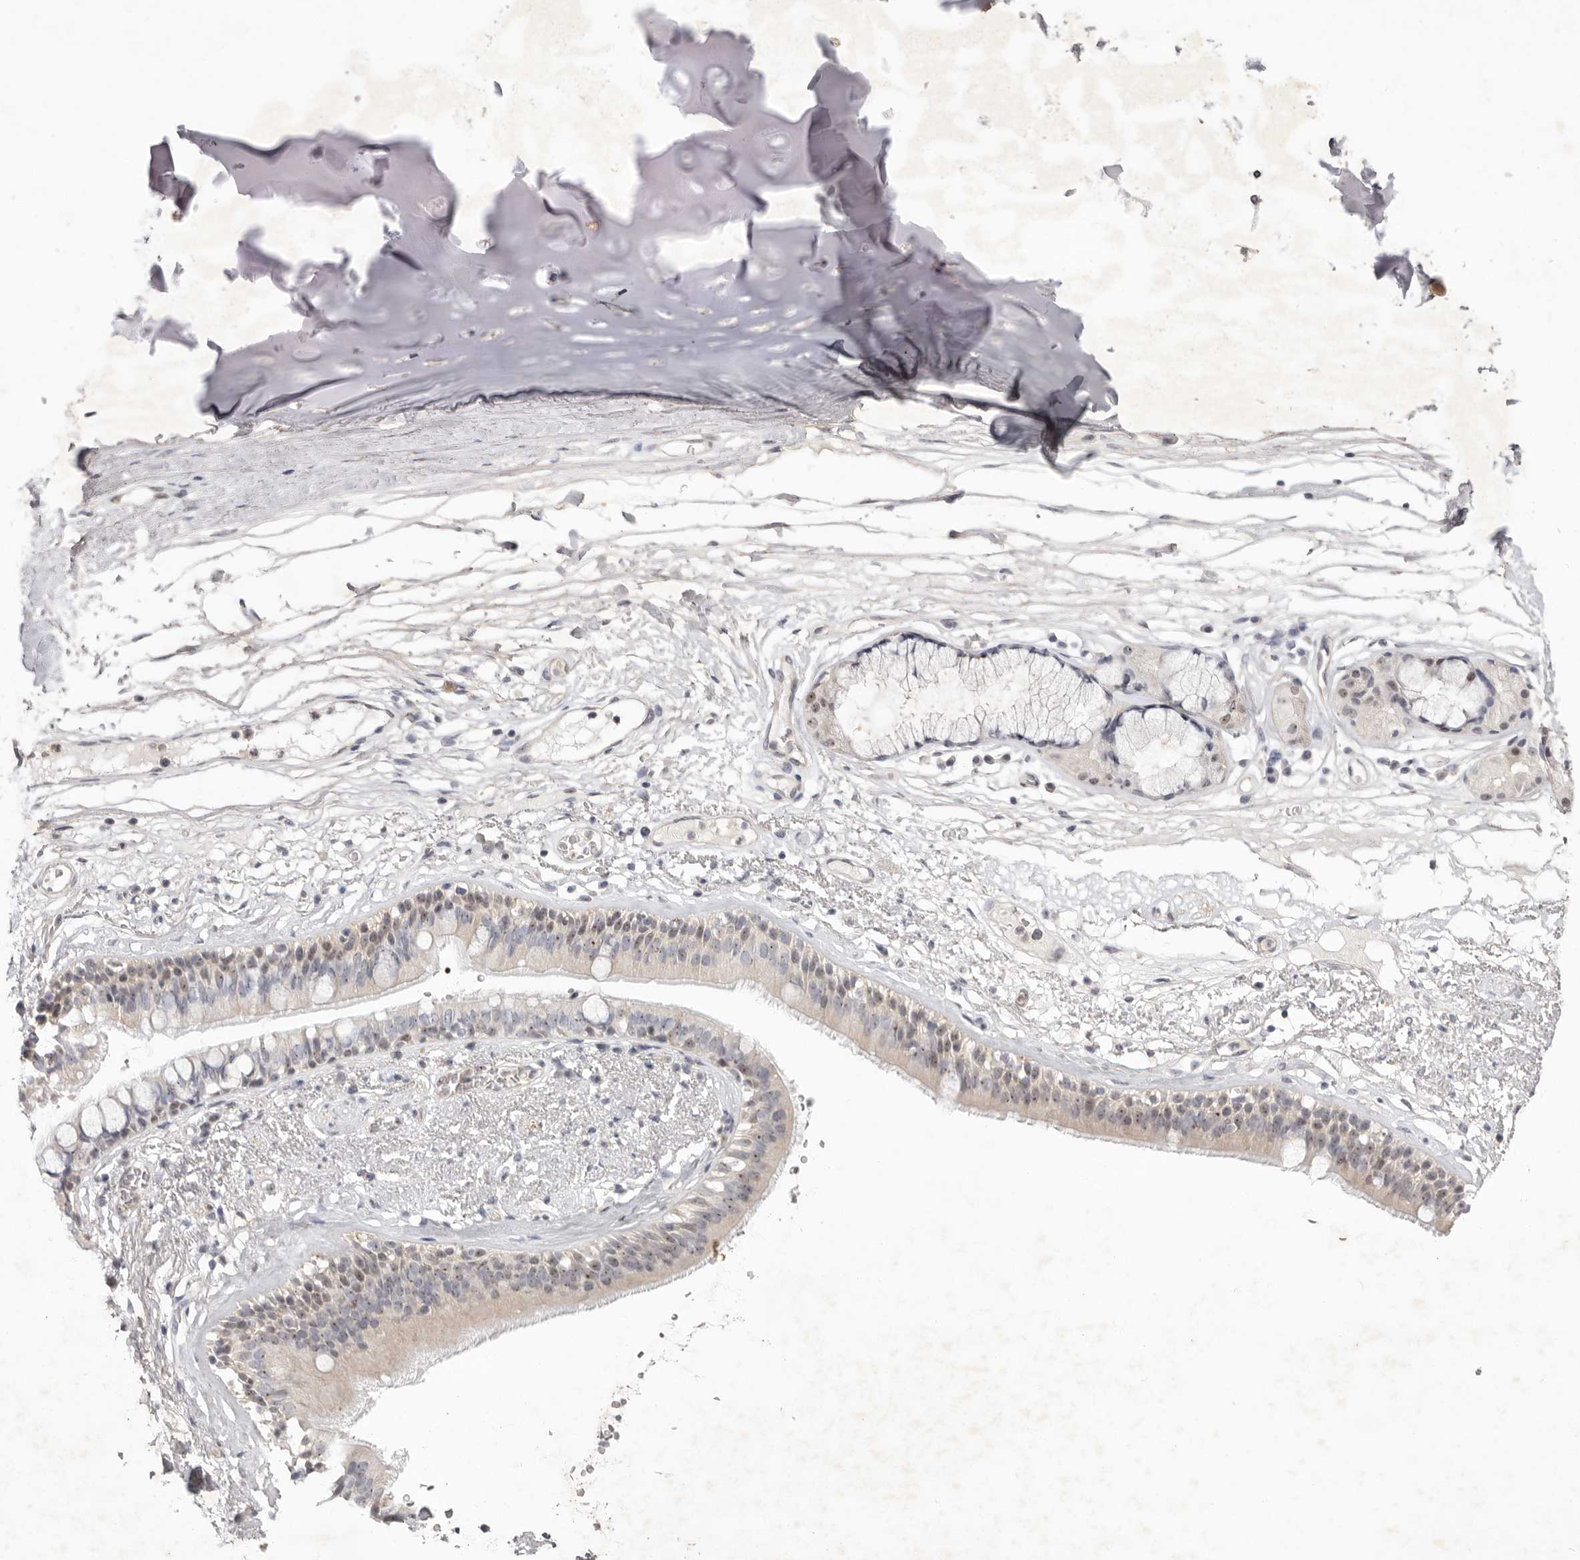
{"staining": {"intensity": "negative", "quantity": ">75%", "location": "none"}, "tissue": "adipose tissue", "cell_type": "Adipocytes", "image_type": "normal", "snomed": [{"axis": "morphology", "description": "Normal tissue, NOS"}, {"axis": "topography", "description": "Cartilage tissue"}], "caption": "Immunohistochemistry micrograph of normal adipose tissue: adipose tissue stained with DAB (3,3'-diaminobenzidine) displays no significant protein staining in adipocytes.", "gene": "TADA1", "patient": {"sex": "female", "age": 63}}